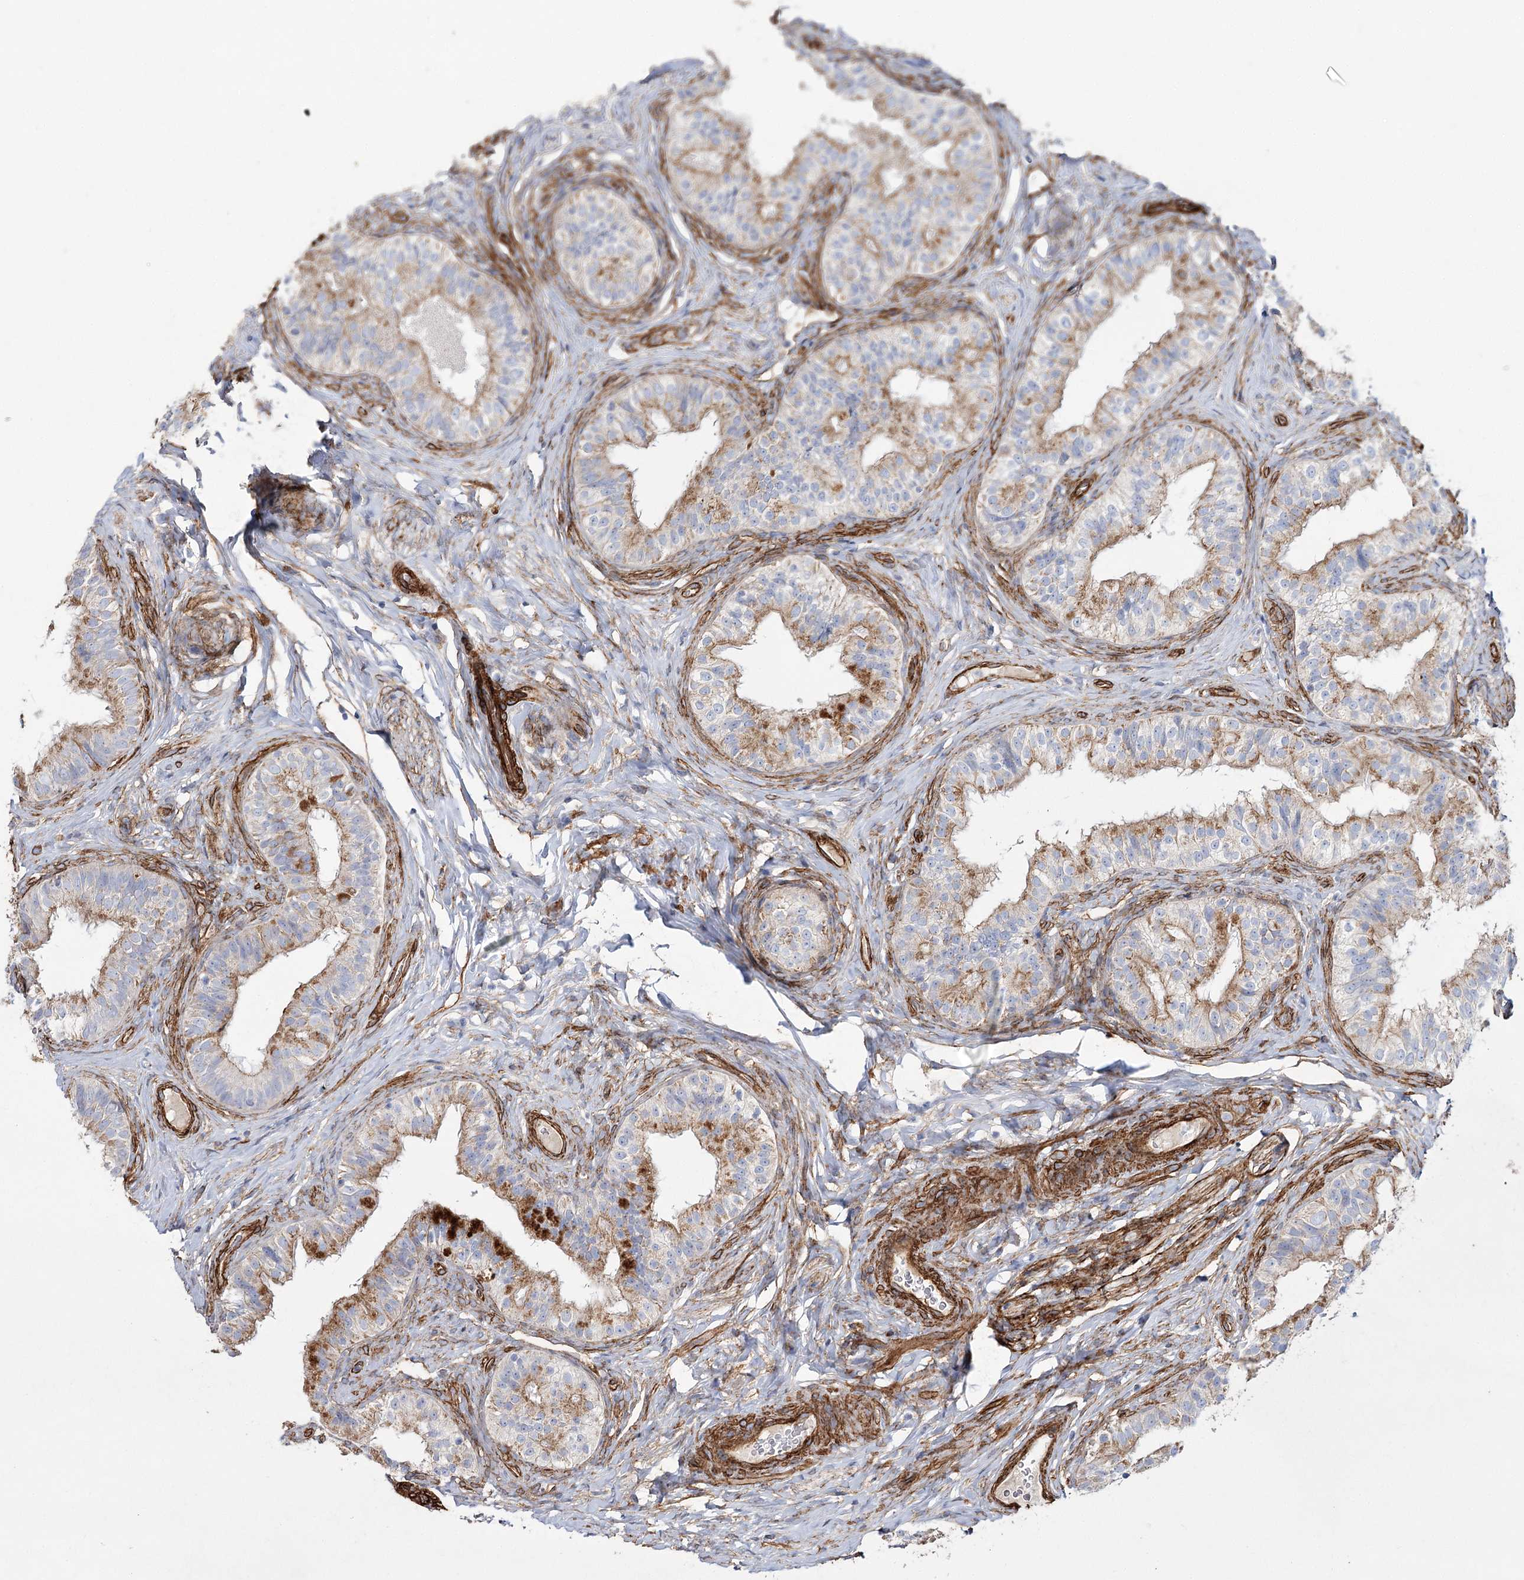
{"staining": {"intensity": "moderate", "quantity": "25%-75%", "location": "cytoplasmic/membranous"}, "tissue": "epididymis", "cell_type": "Glandular cells", "image_type": "normal", "snomed": [{"axis": "morphology", "description": "Normal tissue, NOS"}, {"axis": "topography", "description": "Epididymis"}], "caption": "The image reveals staining of benign epididymis, revealing moderate cytoplasmic/membranous protein expression (brown color) within glandular cells.", "gene": "TMEM164", "patient": {"sex": "male", "age": 49}}